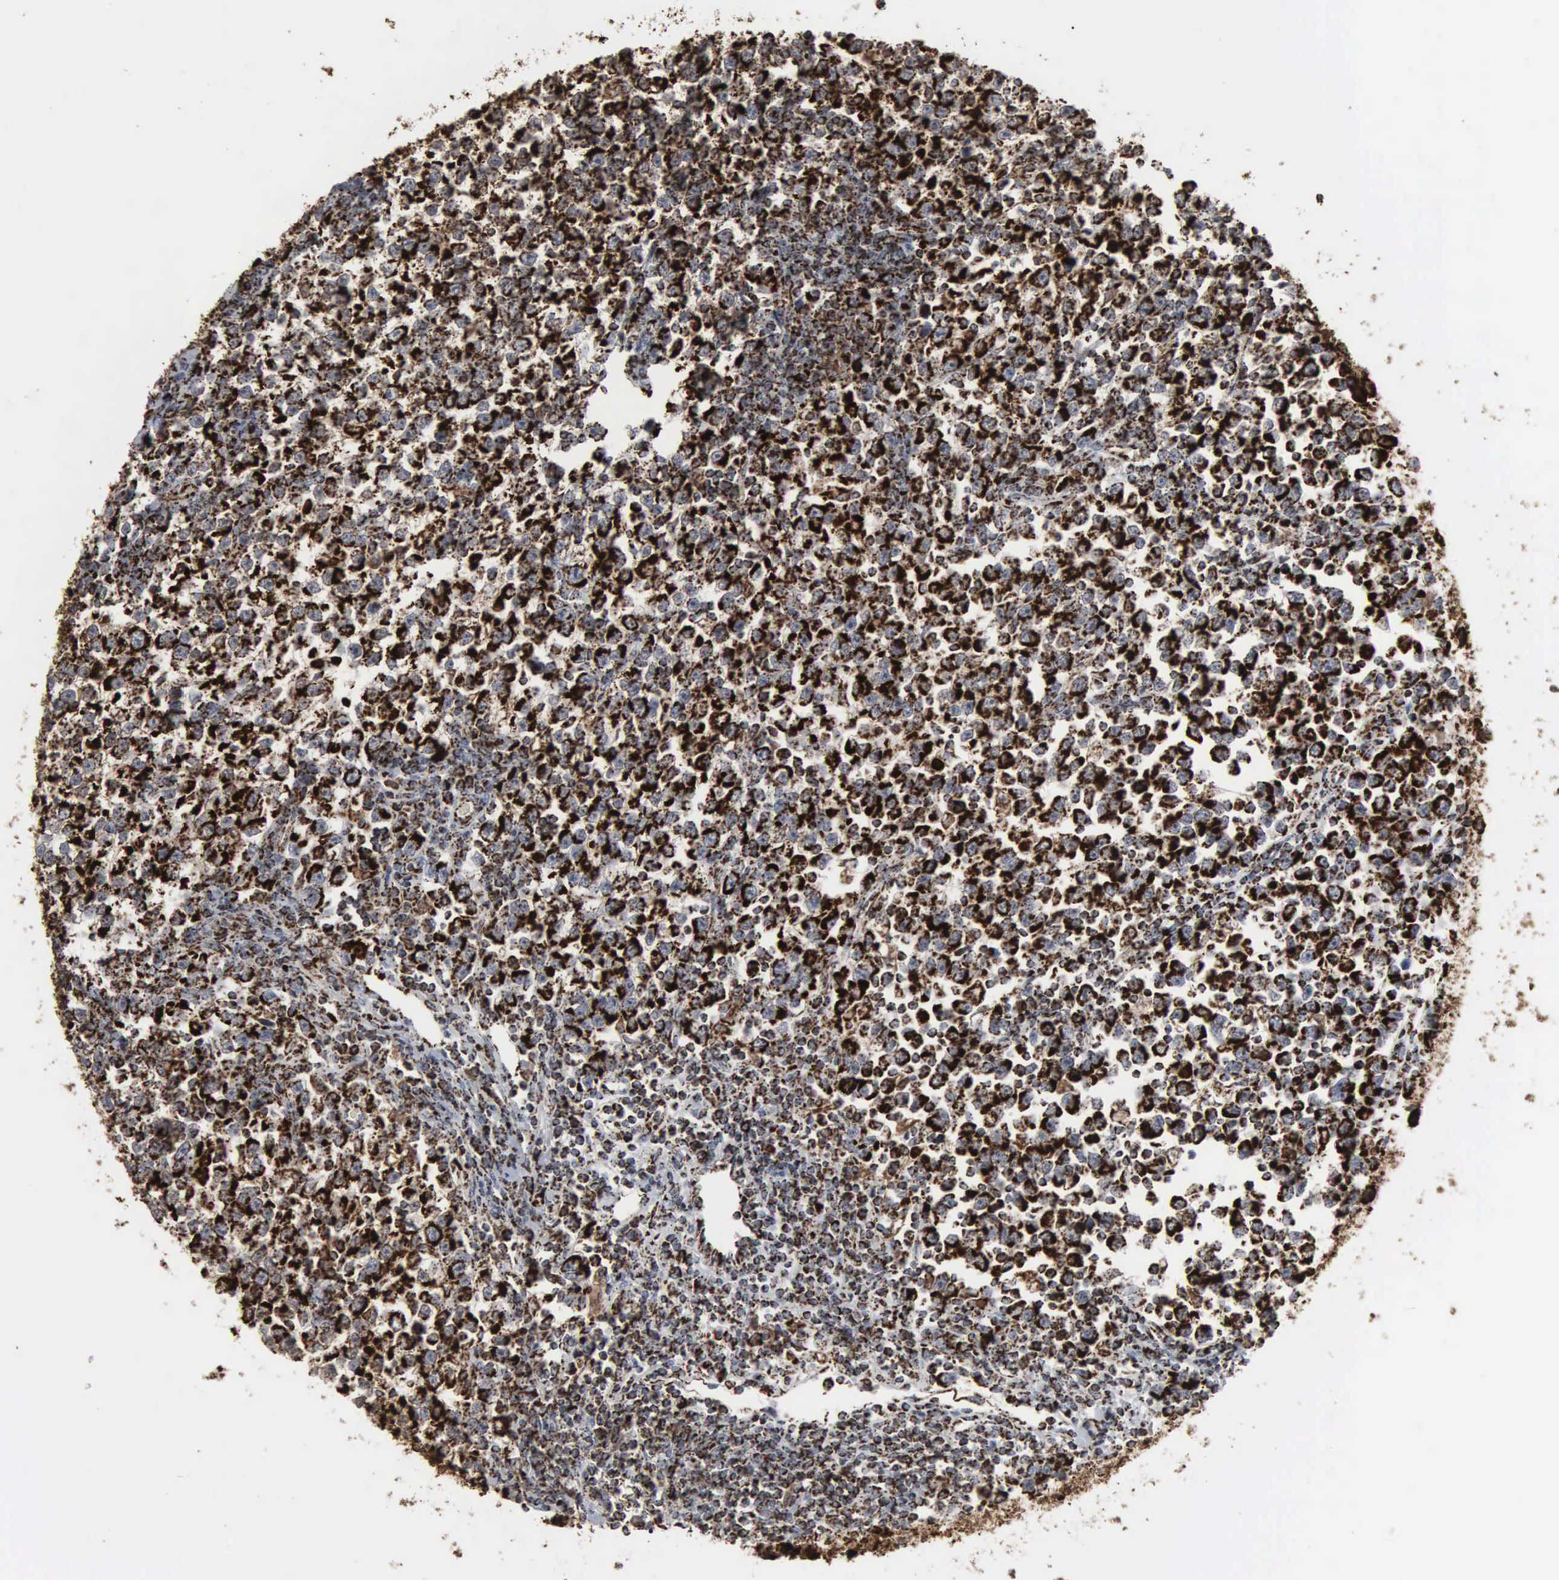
{"staining": {"intensity": "strong", "quantity": ">75%", "location": "cytoplasmic/membranous"}, "tissue": "testis cancer", "cell_type": "Tumor cells", "image_type": "cancer", "snomed": [{"axis": "morphology", "description": "Seminoma, NOS"}, {"axis": "topography", "description": "Testis"}], "caption": "Testis cancer stained with DAB (3,3'-diaminobenzidine) immunohistochemistry reveals high levels of strong cytoplasmic/membranous positivity in about >75% of tumor cells. Using DAB (brown) and hematoxylin (blue) stains, captured at high magnification using brightfield microscopy.", "gene": "HSPA9", "patient": {"sex": "male", "age": 43}}